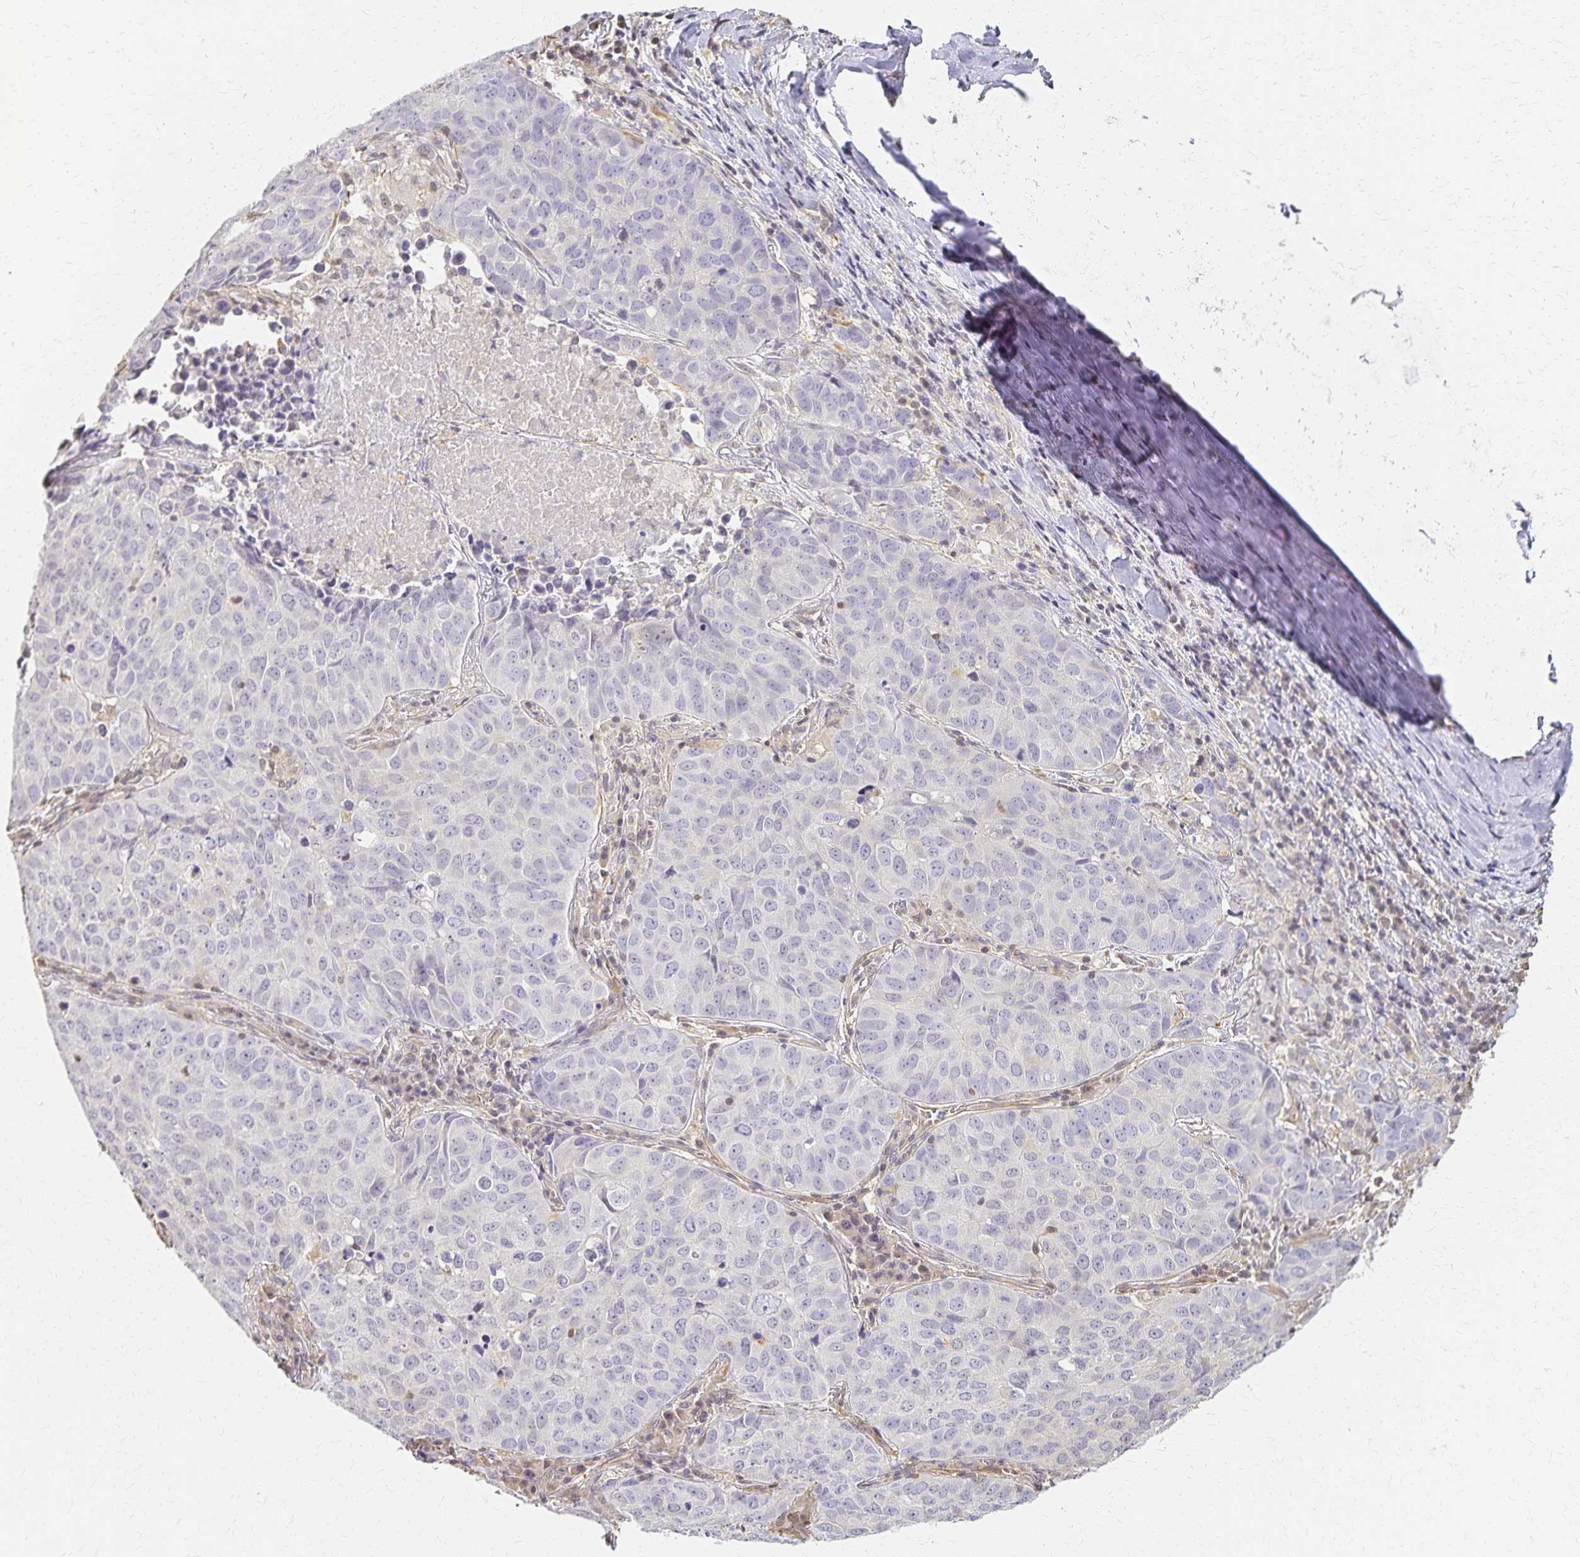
{"staining": {"intensity": "negative", "quantity": "none", "location": "none"}, "tissue": "lung cancer", "cell_type": "Tumor cells", "image_type": "cancer", "snomed": [{"axis": "morphology", "description": "Adenocarcinoma, NOS"}, {"axis": "topography", "description": "Lung"}], "caption": "DAB immunohistochemical staining of lung cancer (adenocarcinoma) shows no significant staining in tumor cells.", "gene": "AZGP1", "patient": {"sex": "female", "age": 50}}